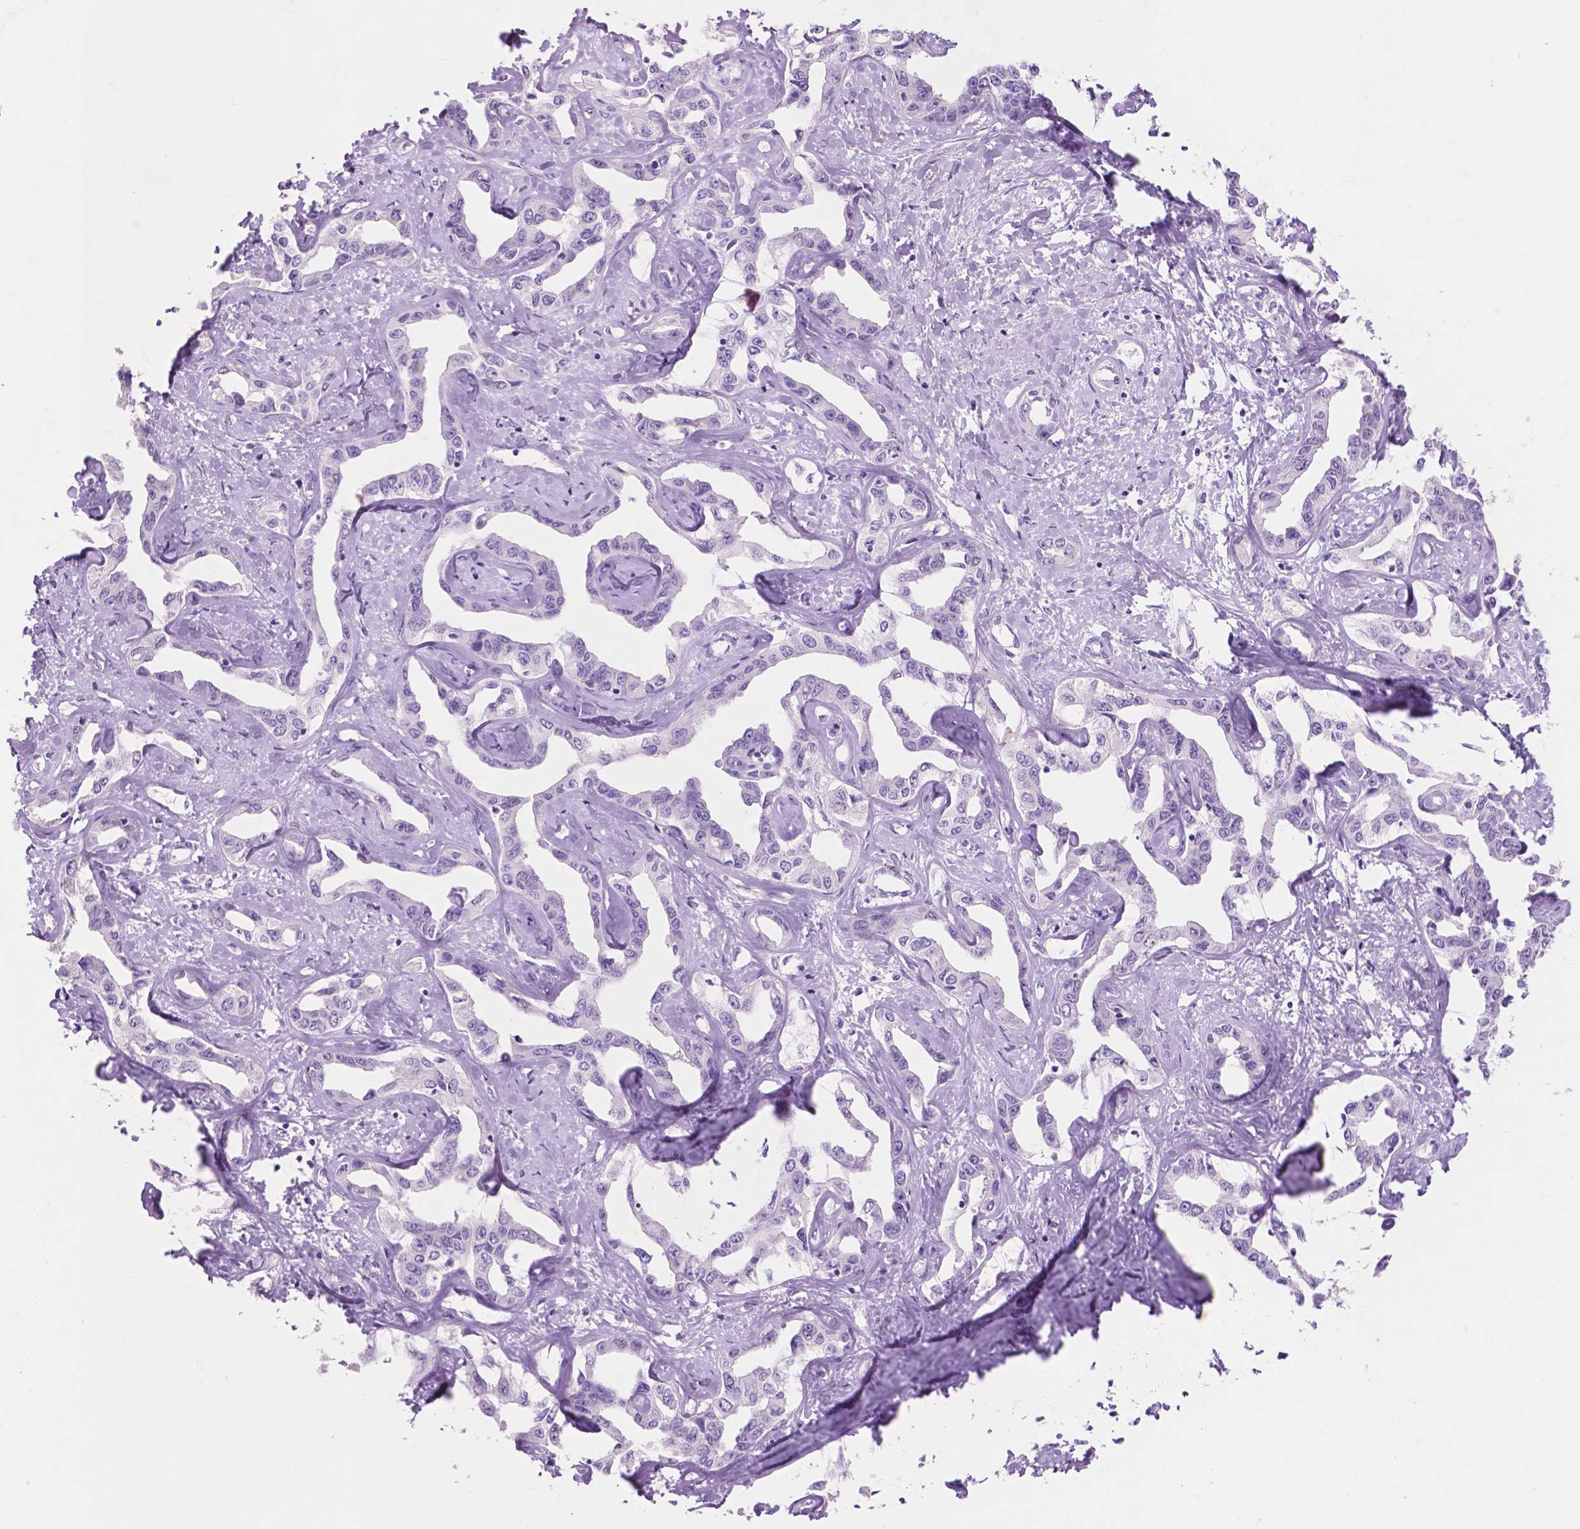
{"staining": {"intensity": "negative", "quantity": "none", "location": "none"}, "tissue": "liver cancer", "cell_type": "Tumor cells", "image_type": "cancer", "snomed": [{"axis": "morphology", "description": "Cholangiocarcinoma"}, {"axis": "topography", "description": "Liver"}], "caption": "An IHC photomicrograph of liver cholangiocarcinoma is shown. There is no staining in tumor cells of liver cholangiocarcinoma.", "gene": "IDO1", "patient": {"sex": "male", "age": 59}}